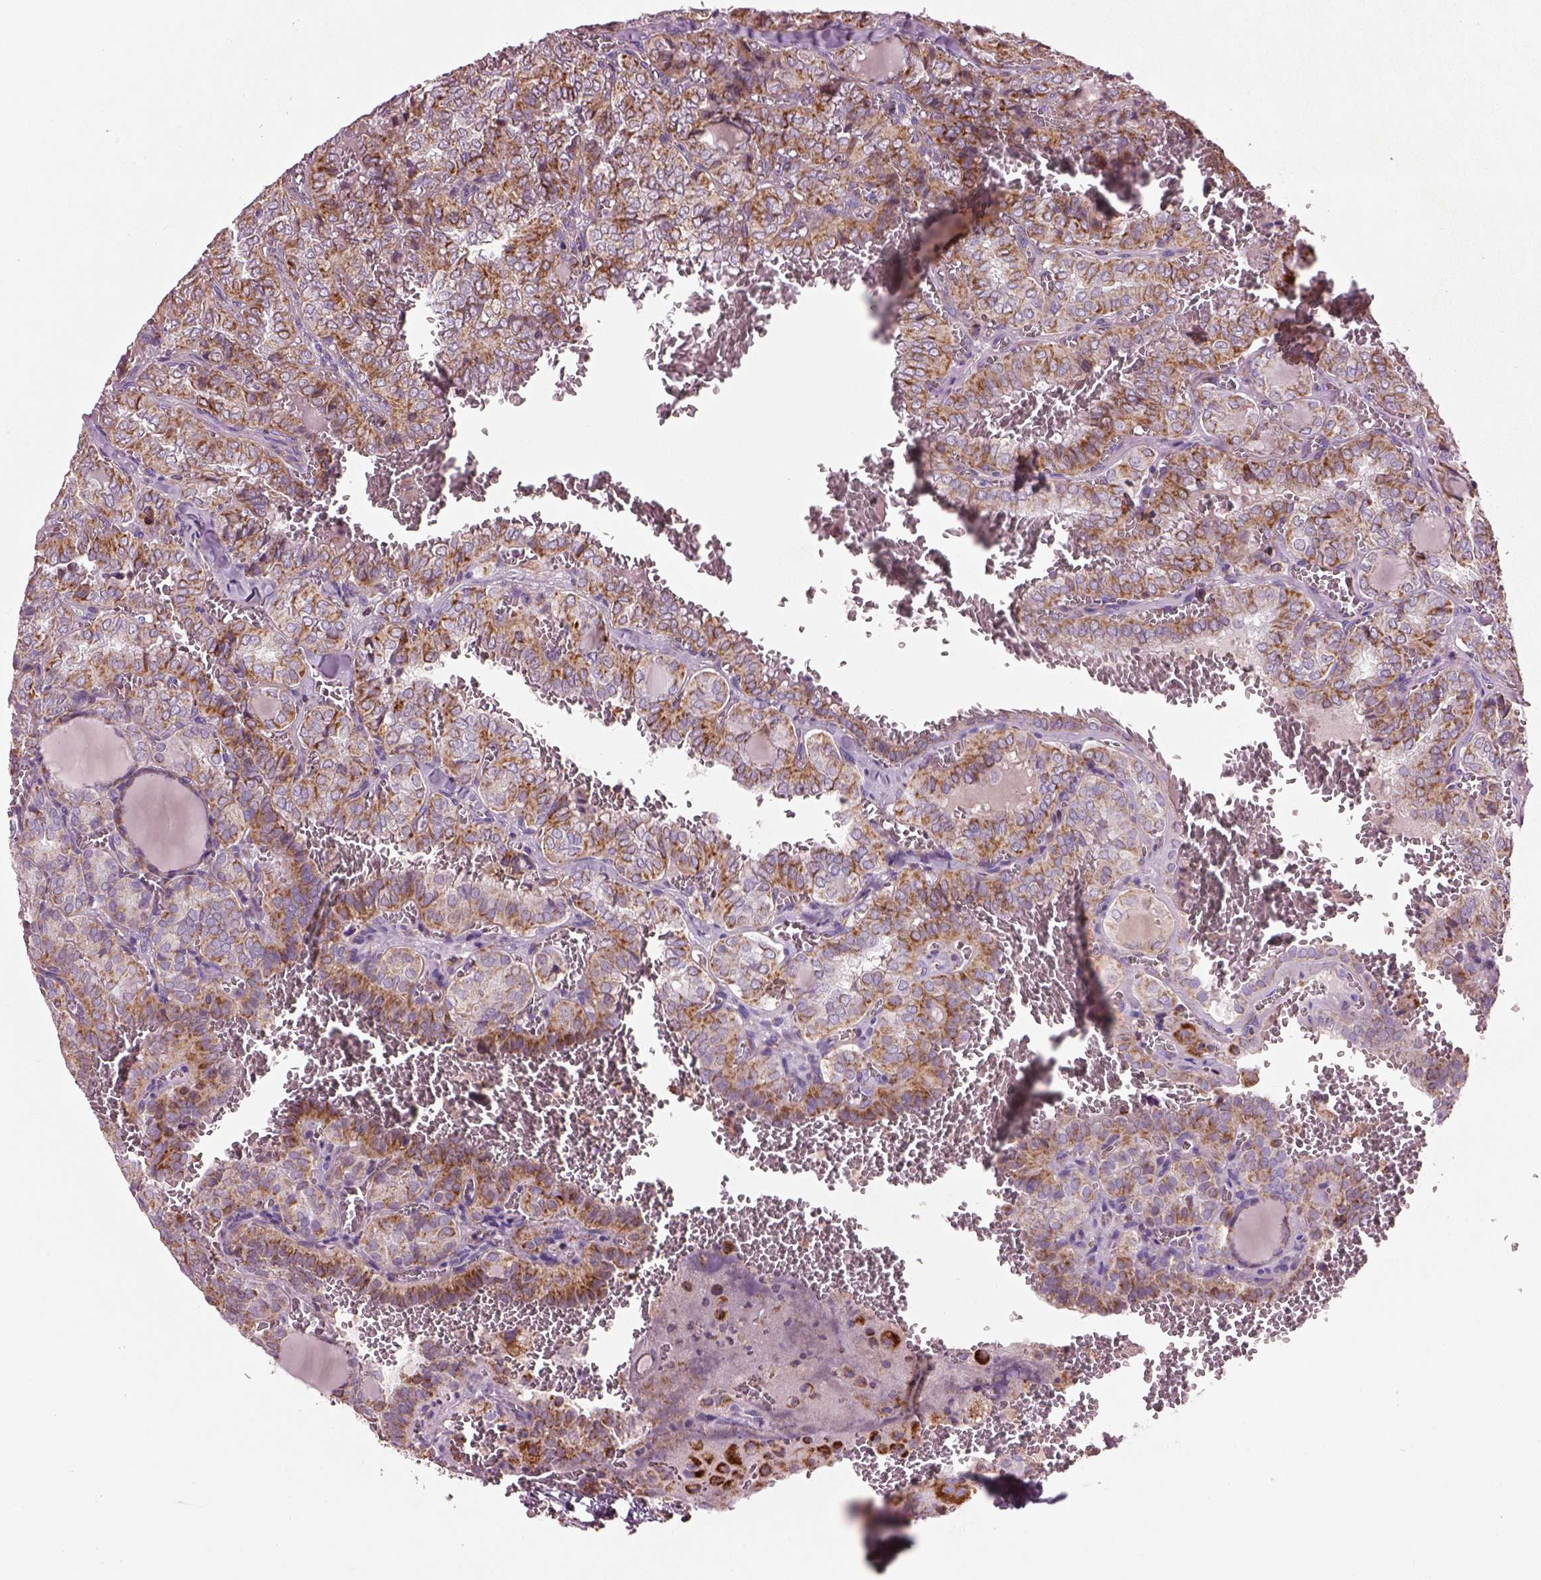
{"staining": {"intensity": "moderate", "quantity": ">75%", "location": "cytoplasmic/membranous"}, "tissue": "thyroid cancer", "cell_type": "Tumor cells", "image_type": "cancer", "snomed": [{"axis": "morphology", "description": "Papillary adenocarcinoma, NOS"}, {"axis": "topography", "description": "Thyroid gland"}], "caption": "Tumor cells display medium levels of moderate cytoplasmic/membranous staining in approximately >75% of cells in human thyroid cancer.", "gene": "SLC25A24", "patient": {"sex": "female", "age": 41}}